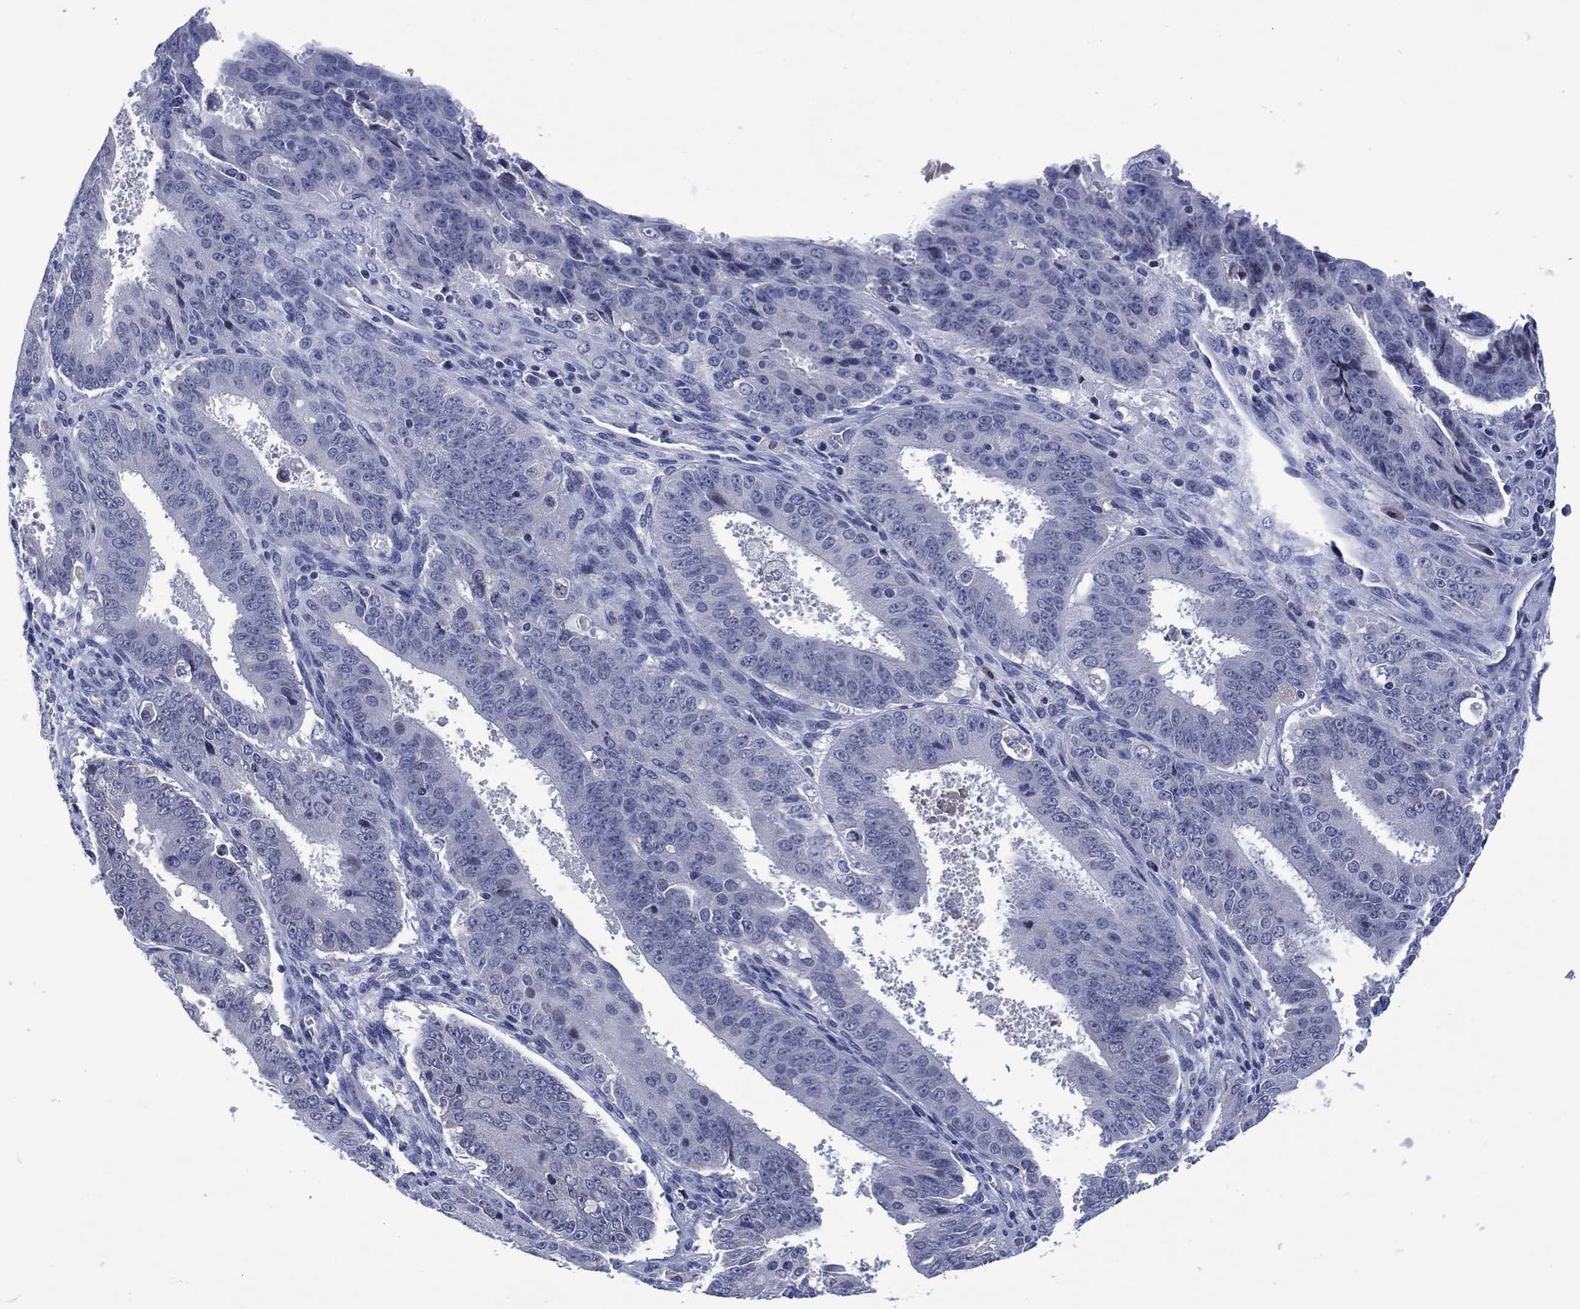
{"staining": {"intensity": "negative", "quantity": "none", "location": "none"}, "tissue": "ovarian cancer", "cell_type": "Tumor cells", "image_type": "cancer", "snomed": [{"axis": "morphology", "description": "Carcinoma, endometroid"}, {"axis": "topography", "description": "Ovary"}], "caption": "The photomicrograph displays no staining of tumor cells in ovarian endometroid carcinoma.", "gene": "USP26", "patient": {"sex": "female", "age": 42}}